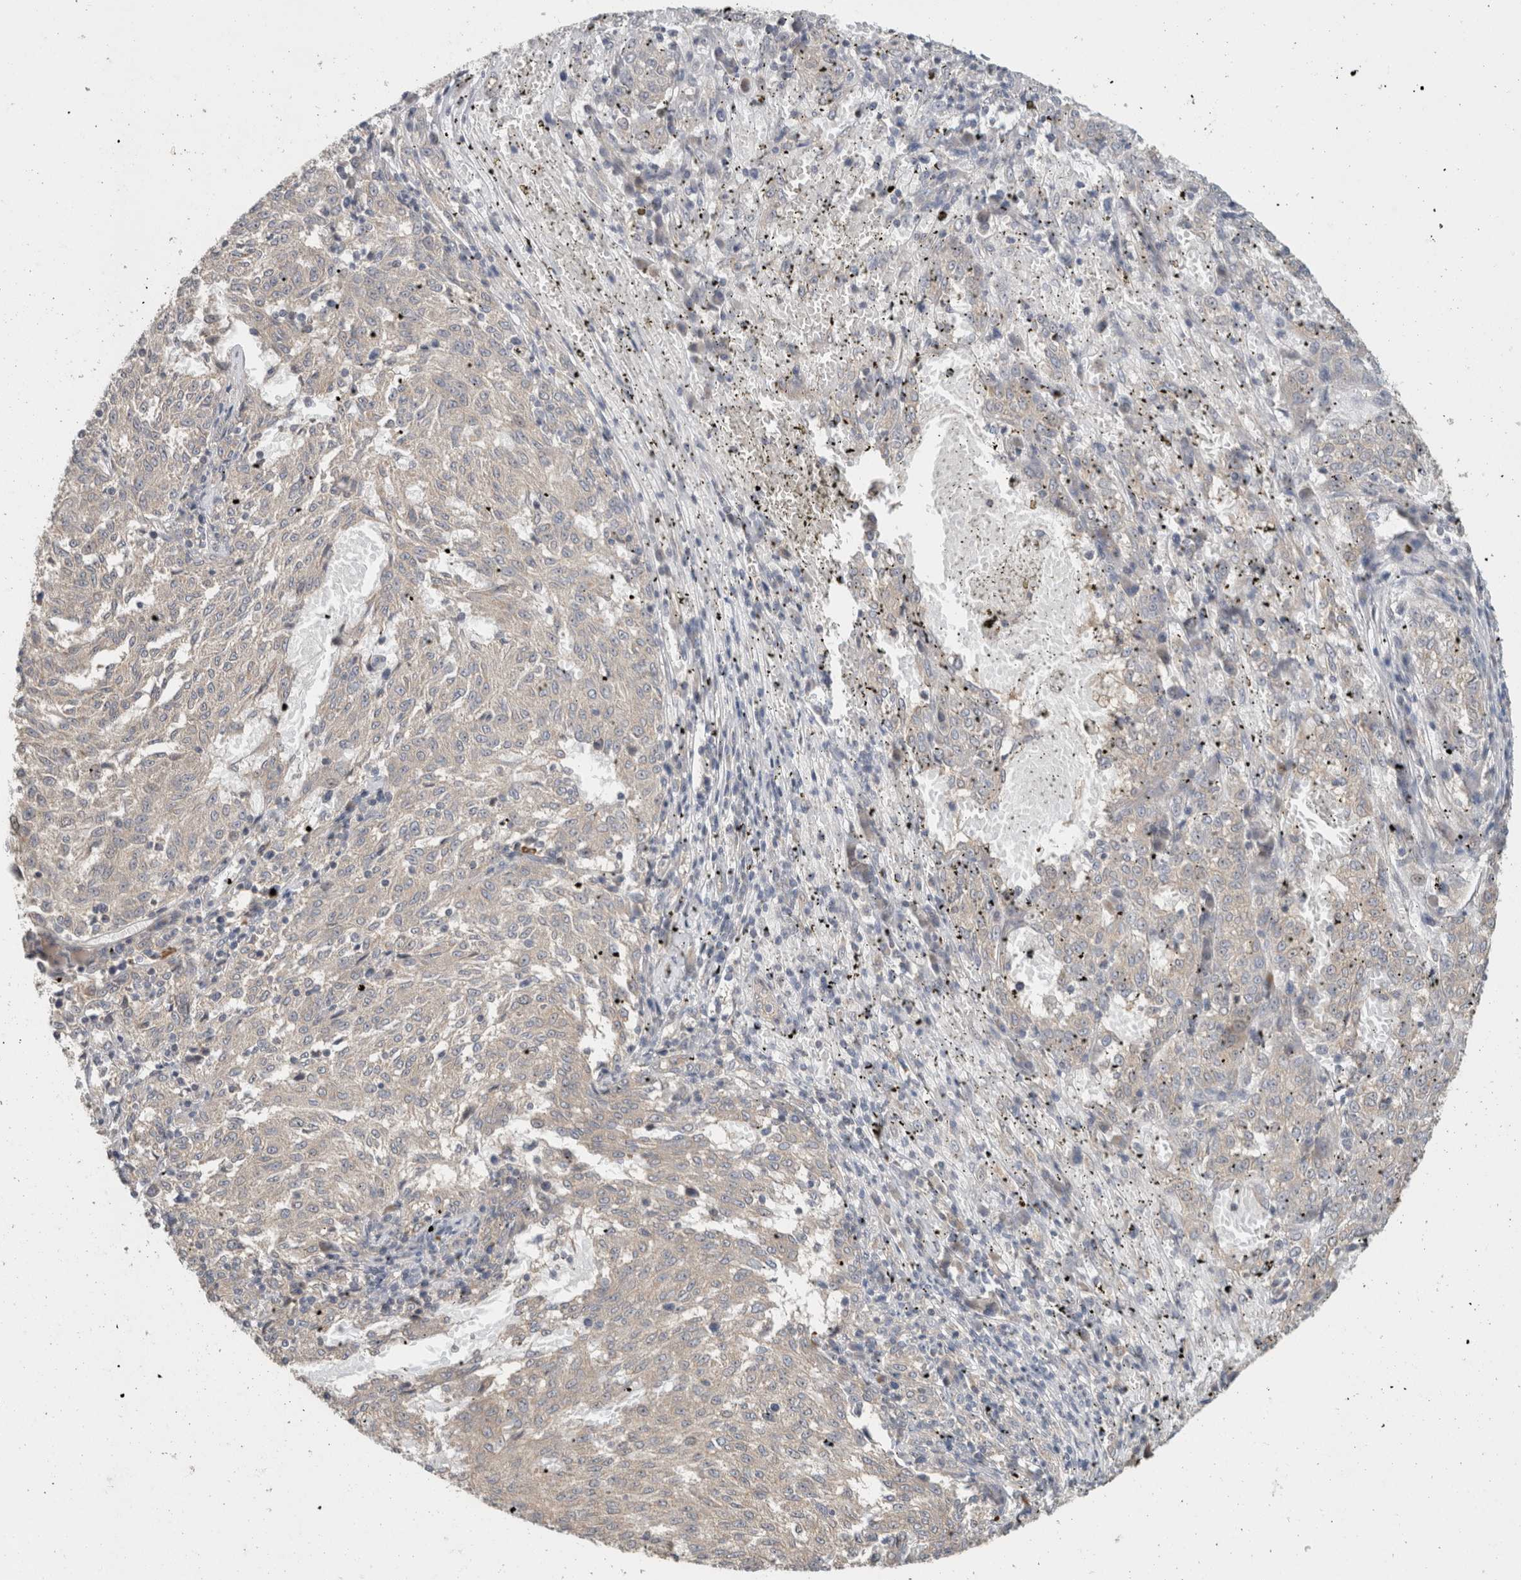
{"staining": {"intensity": "weak", "quantity": "<25%", "location": "cytoplasmic/membranous"}, "tissue": "melanoma", "cell_type": "Tumor cells", "image_type": "cancer", "snomed": [{"axis": "morphology", "description": "Malignant melanoma, NOS"}, {"axis": "topography", "description": "Skin"}], "caption": "The immunohistochemistry image has no significant staining in tumor cells of malignant melanoma tissue.", "gene": "PUM1", "patient": {"sex": "female", "age": 72}}